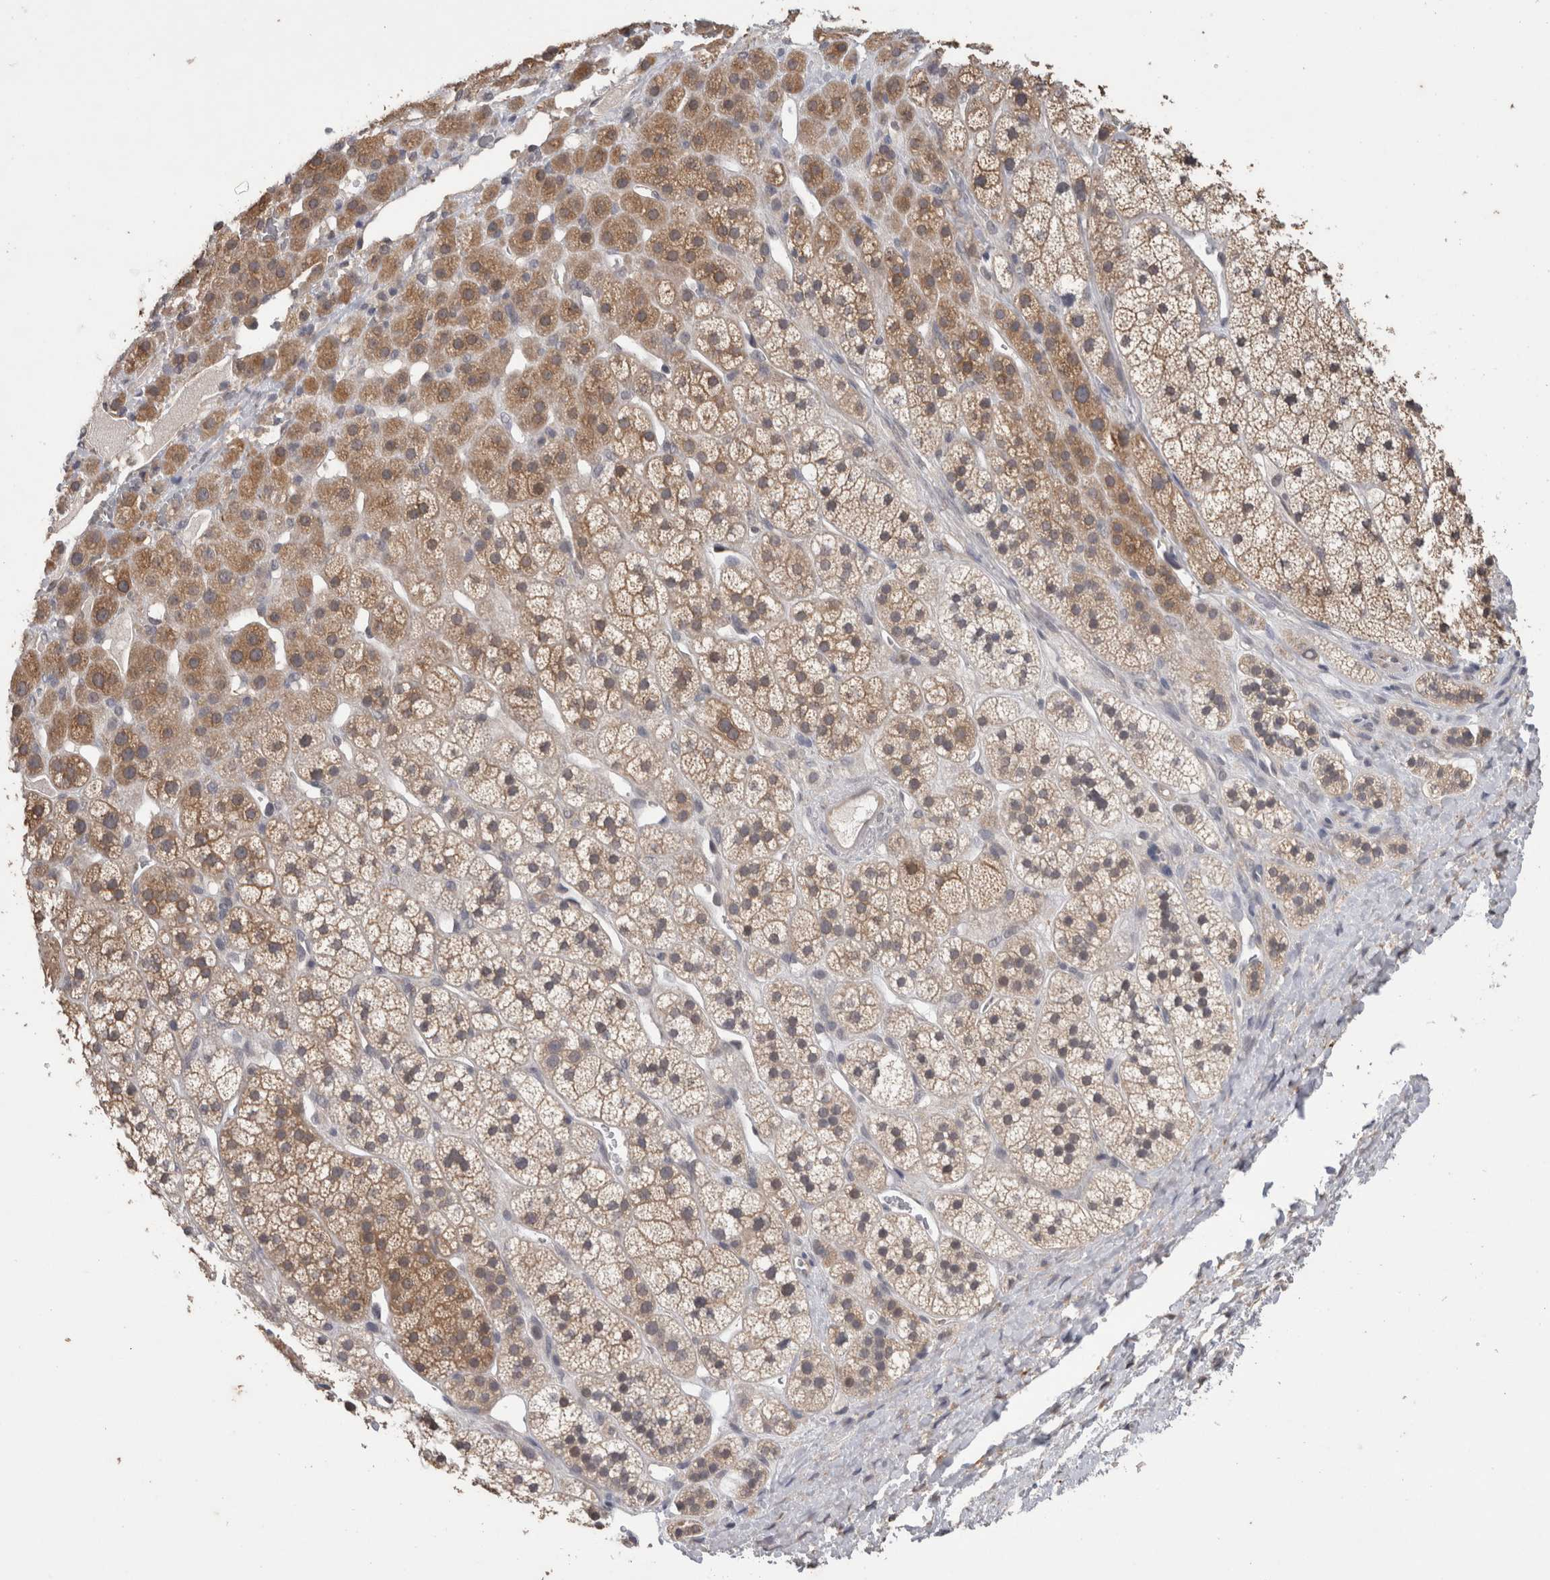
{"staining": {"intensity": "moderate", "quantity": ">75%", "location": "cytoplasmic/membranous"}, "tissue": "adrenal gland", "cell_type": "Glandular cells", "image_type": "normal", "snomed": [{"axis": "morphology", "description": "Normal tissue, NOS"}, {"axis": "topography", "description": "Adrenal gland"}], "caption": "Adrenal gland stained with immunohistochemistry reveals moderate cytoplasmic/membranous expression in approximately >75% of glandular cells. The protein is shown in brown color, while the nuclei are stained blue.", "gene": "FHOD3", "patient": {"sex": "male", "age": 56}}